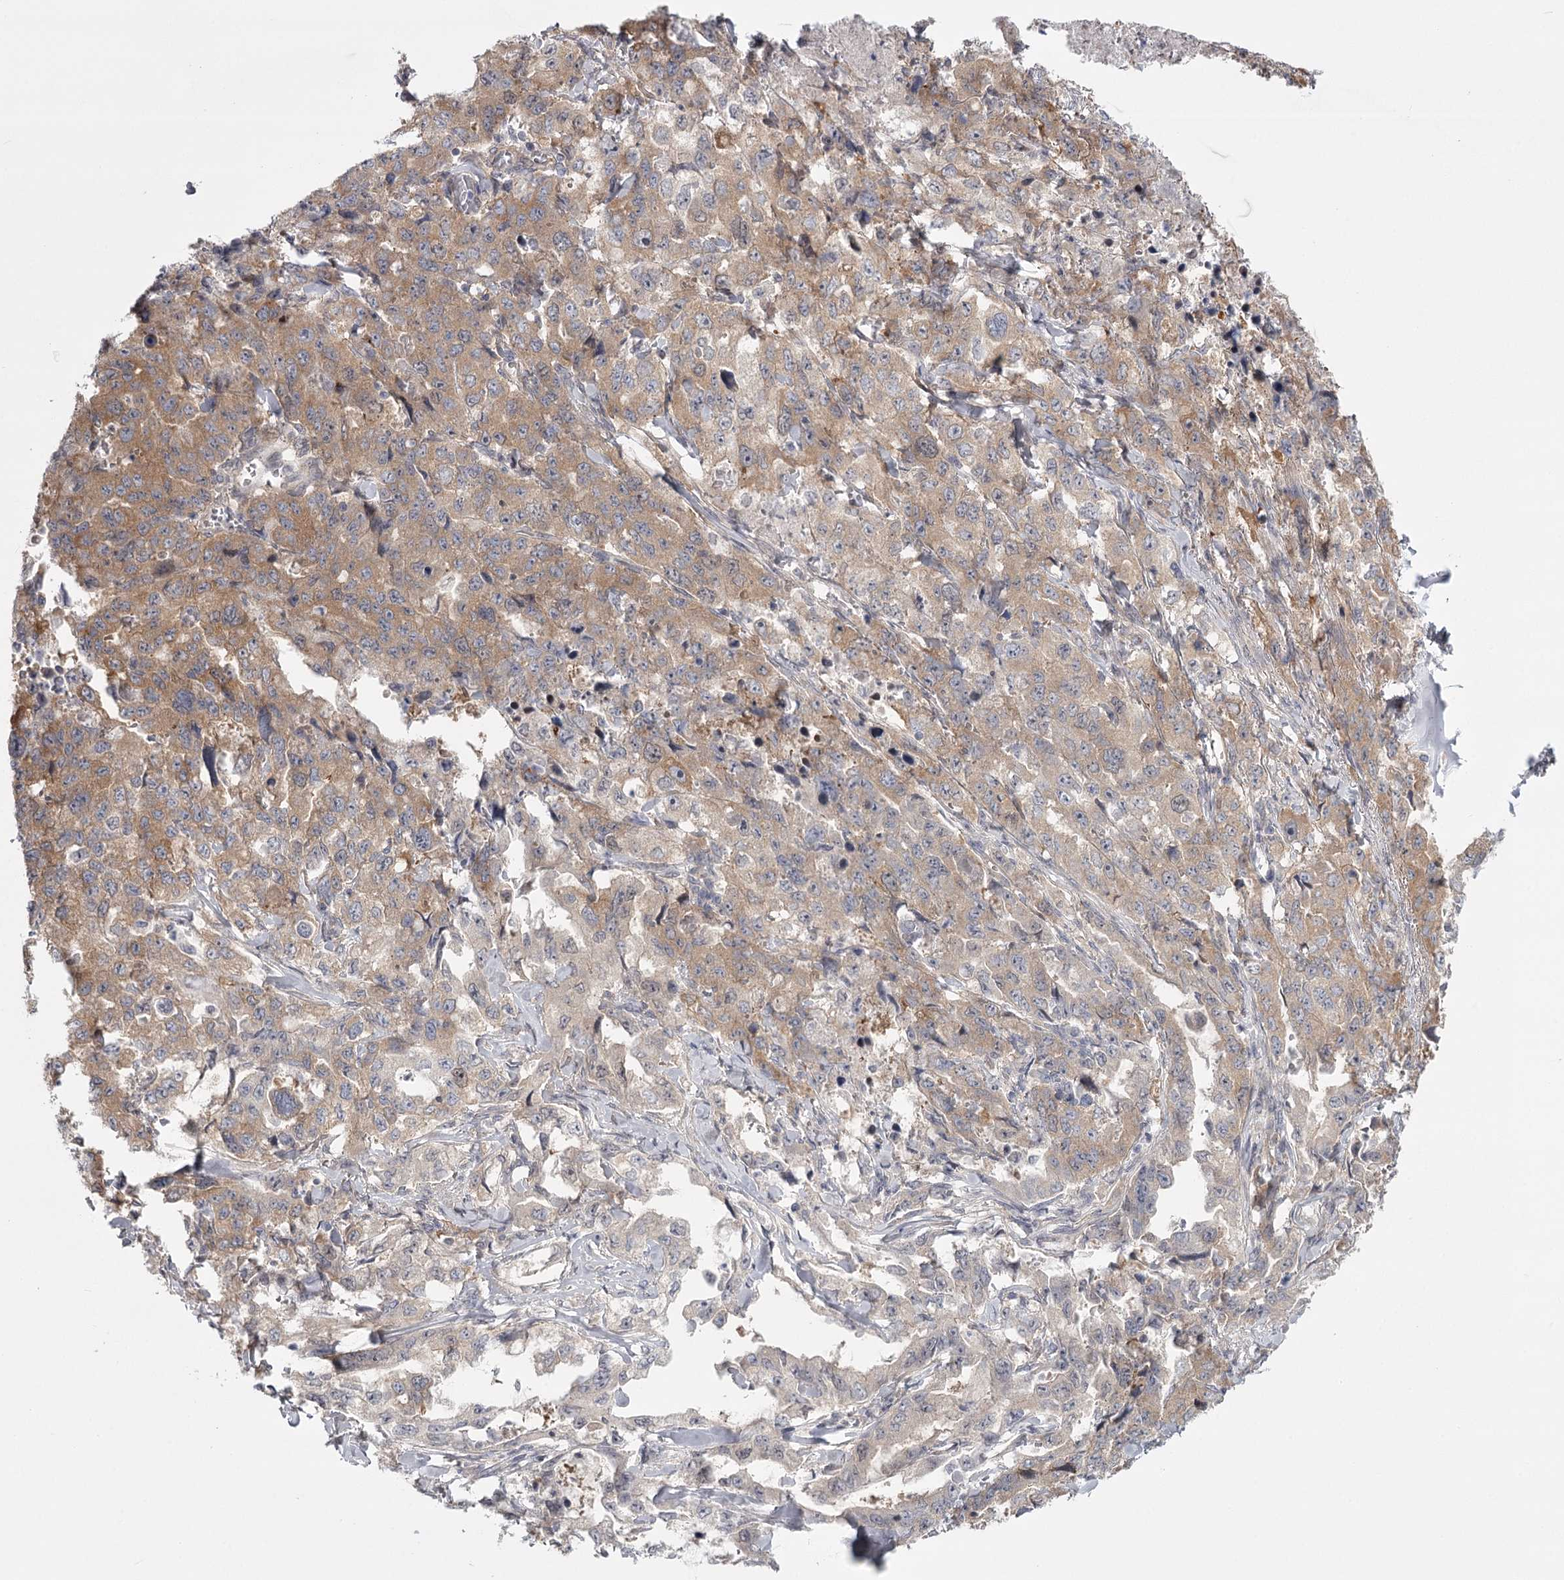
{"staining": {"intensity": "moderate", "quantity": "<25%", "location": "cytoplasmic/membranous"}, "tissue": "lung cancer", "cell_type": "Tumor cells", "image_type": "cancer", "snomed": [{"axis": "morphology", "description": "Adenocarcinoma, NOS"}, {"axis": "topography", "description": "Lung"}], "caption": "Immunohistochemical staining of human adenocarcinoma (lung) reveals low levels of moderate cytoplasmic/membranous staining in about <25% of tumor cells. Nuclei are stained in blue.", "gene": "CCNG2", "patient": {"sex": "female", "age": 51}}